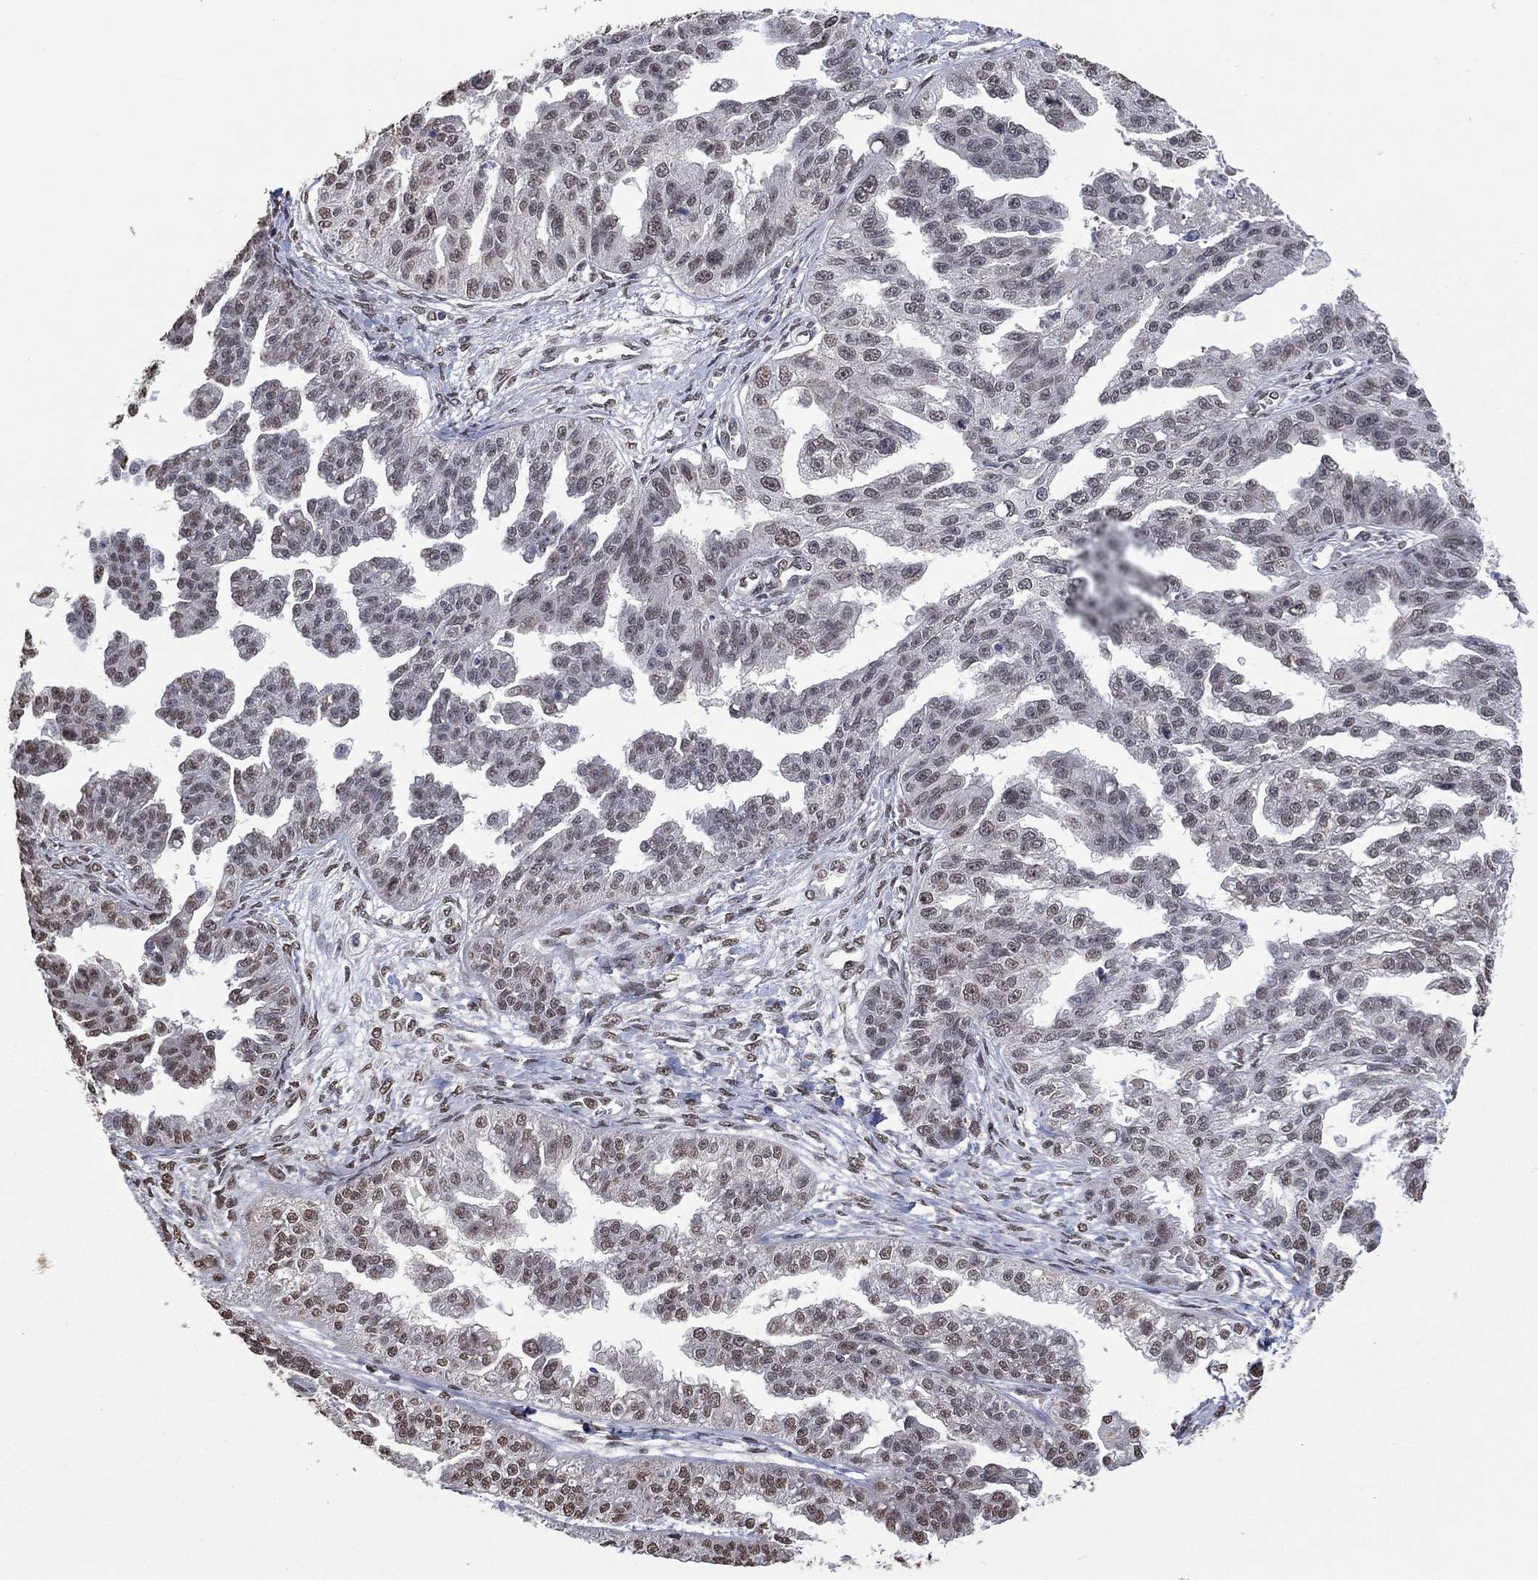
{"staining": {"intensity": "negative", "quantity": "none", "location": "none"}, "tissue": "ovarian cancer", "cell_type": "Tumor cells", "image_type": "cancer", "snomed": [{"axis": "morphology", "description": "Cystadenocarcinoma, serous, NOS"}, {"axis": "topography", "description": "Ovary"}], "caption": "Tumor cells are negative for brown protein staining in ovarian cancer (serous cystadenocarcinoma). (Stains: DAB (3,3'-diaminobenzidine) immunohistochemistry with hematoxylin counter stain, Microscopy: brightfield microscopy at high magnification).", "gene": "EHMT1", "patient": {"sex": "female", "age": 58}}